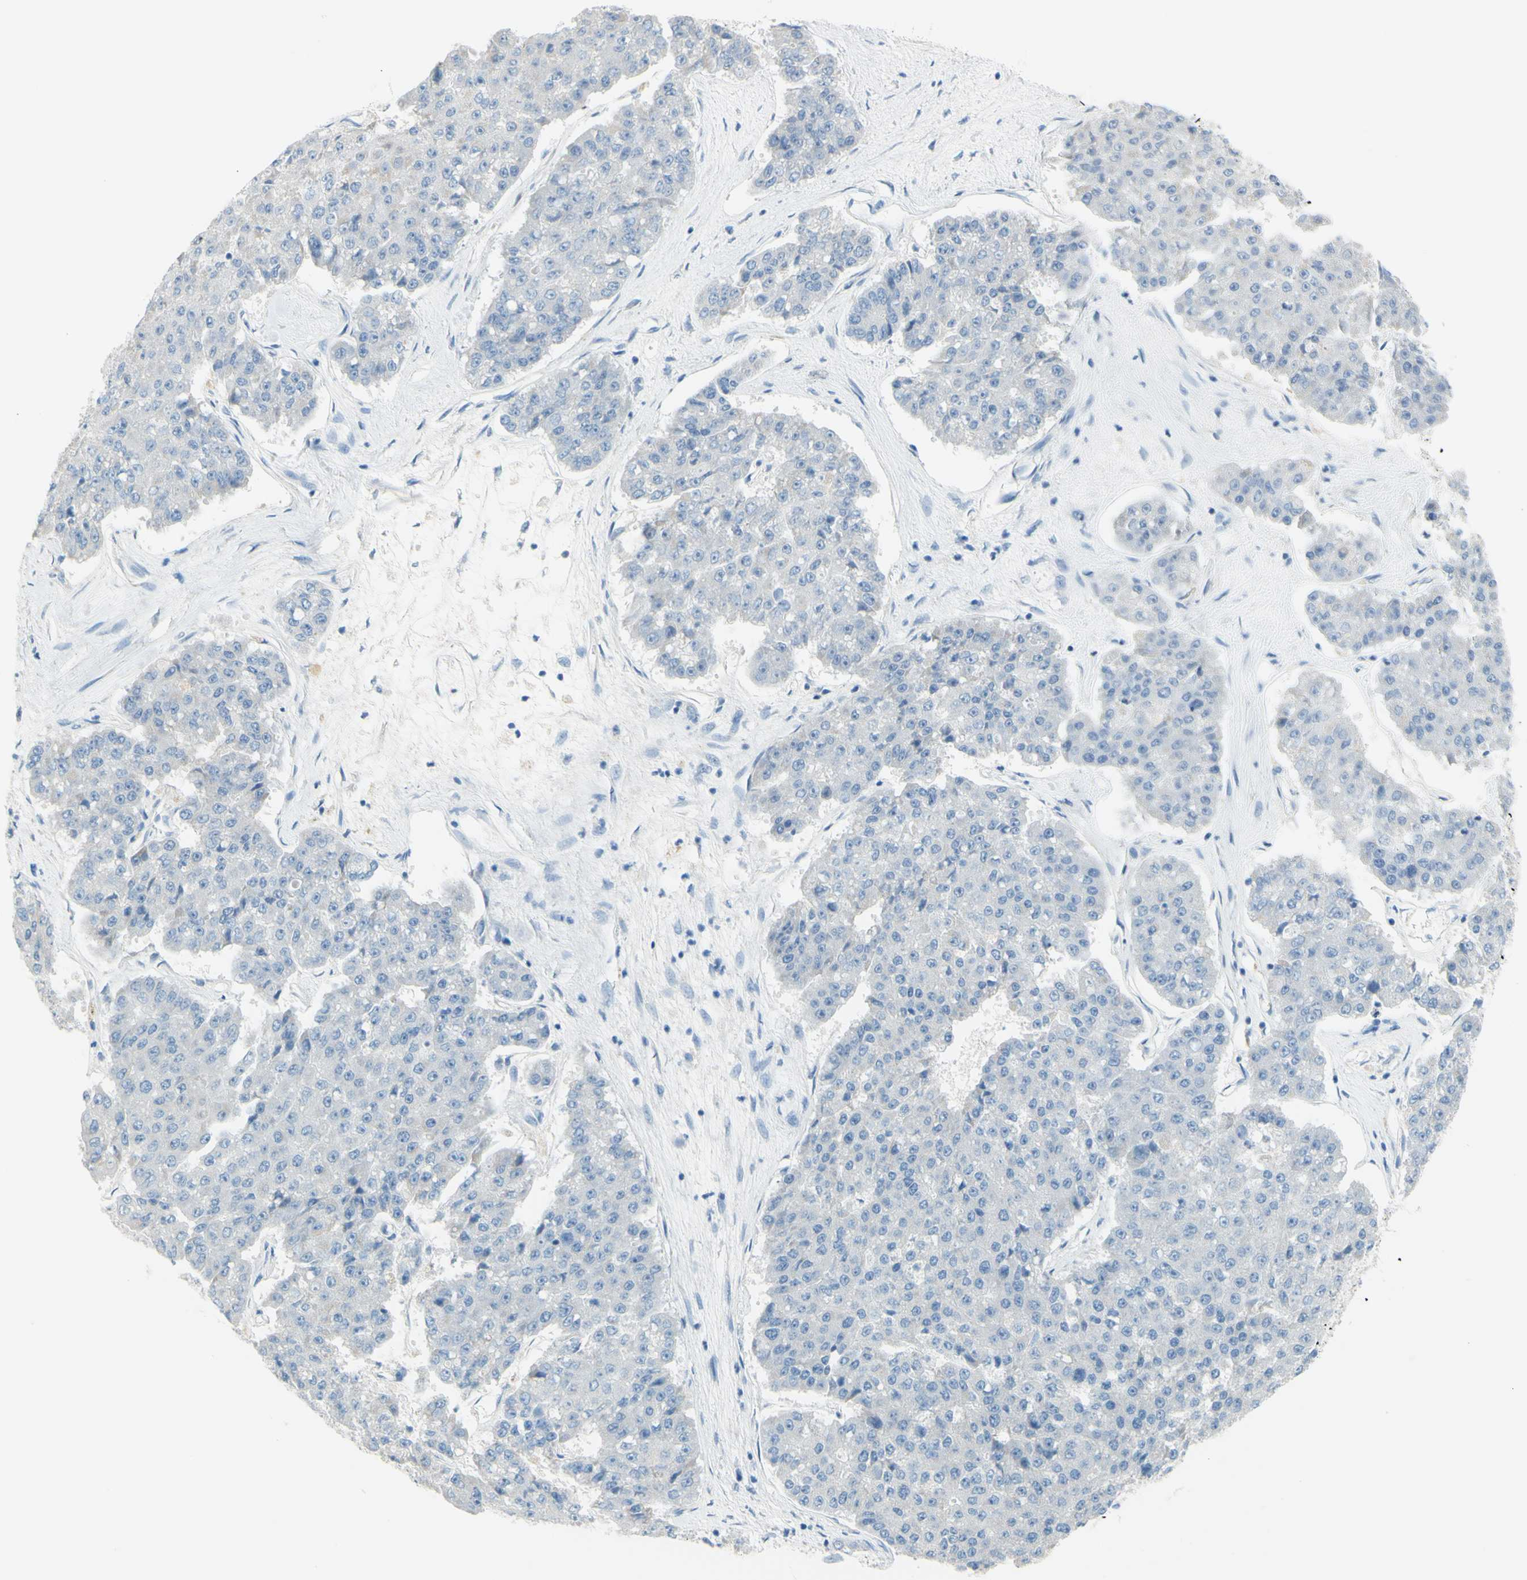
{"staining": {"intensity": "negative", "quantity": "none", "location": "none"}, "tissue": "pancreatic cancer", "cell_type": "Tumor cells", "image_type": "cancer", "snomed": [{"axis": "morphology", "description": "Adenocarcinoma, NOS"}, {"axis": "topography", "description": "Pancreas"}], "caption": "Tumor cells are negative for protein expression in human pancreatic cancer (adenocarcinoma).", "gene": "SLC1A2", "patient": {"sex": "male", "age": 50}}